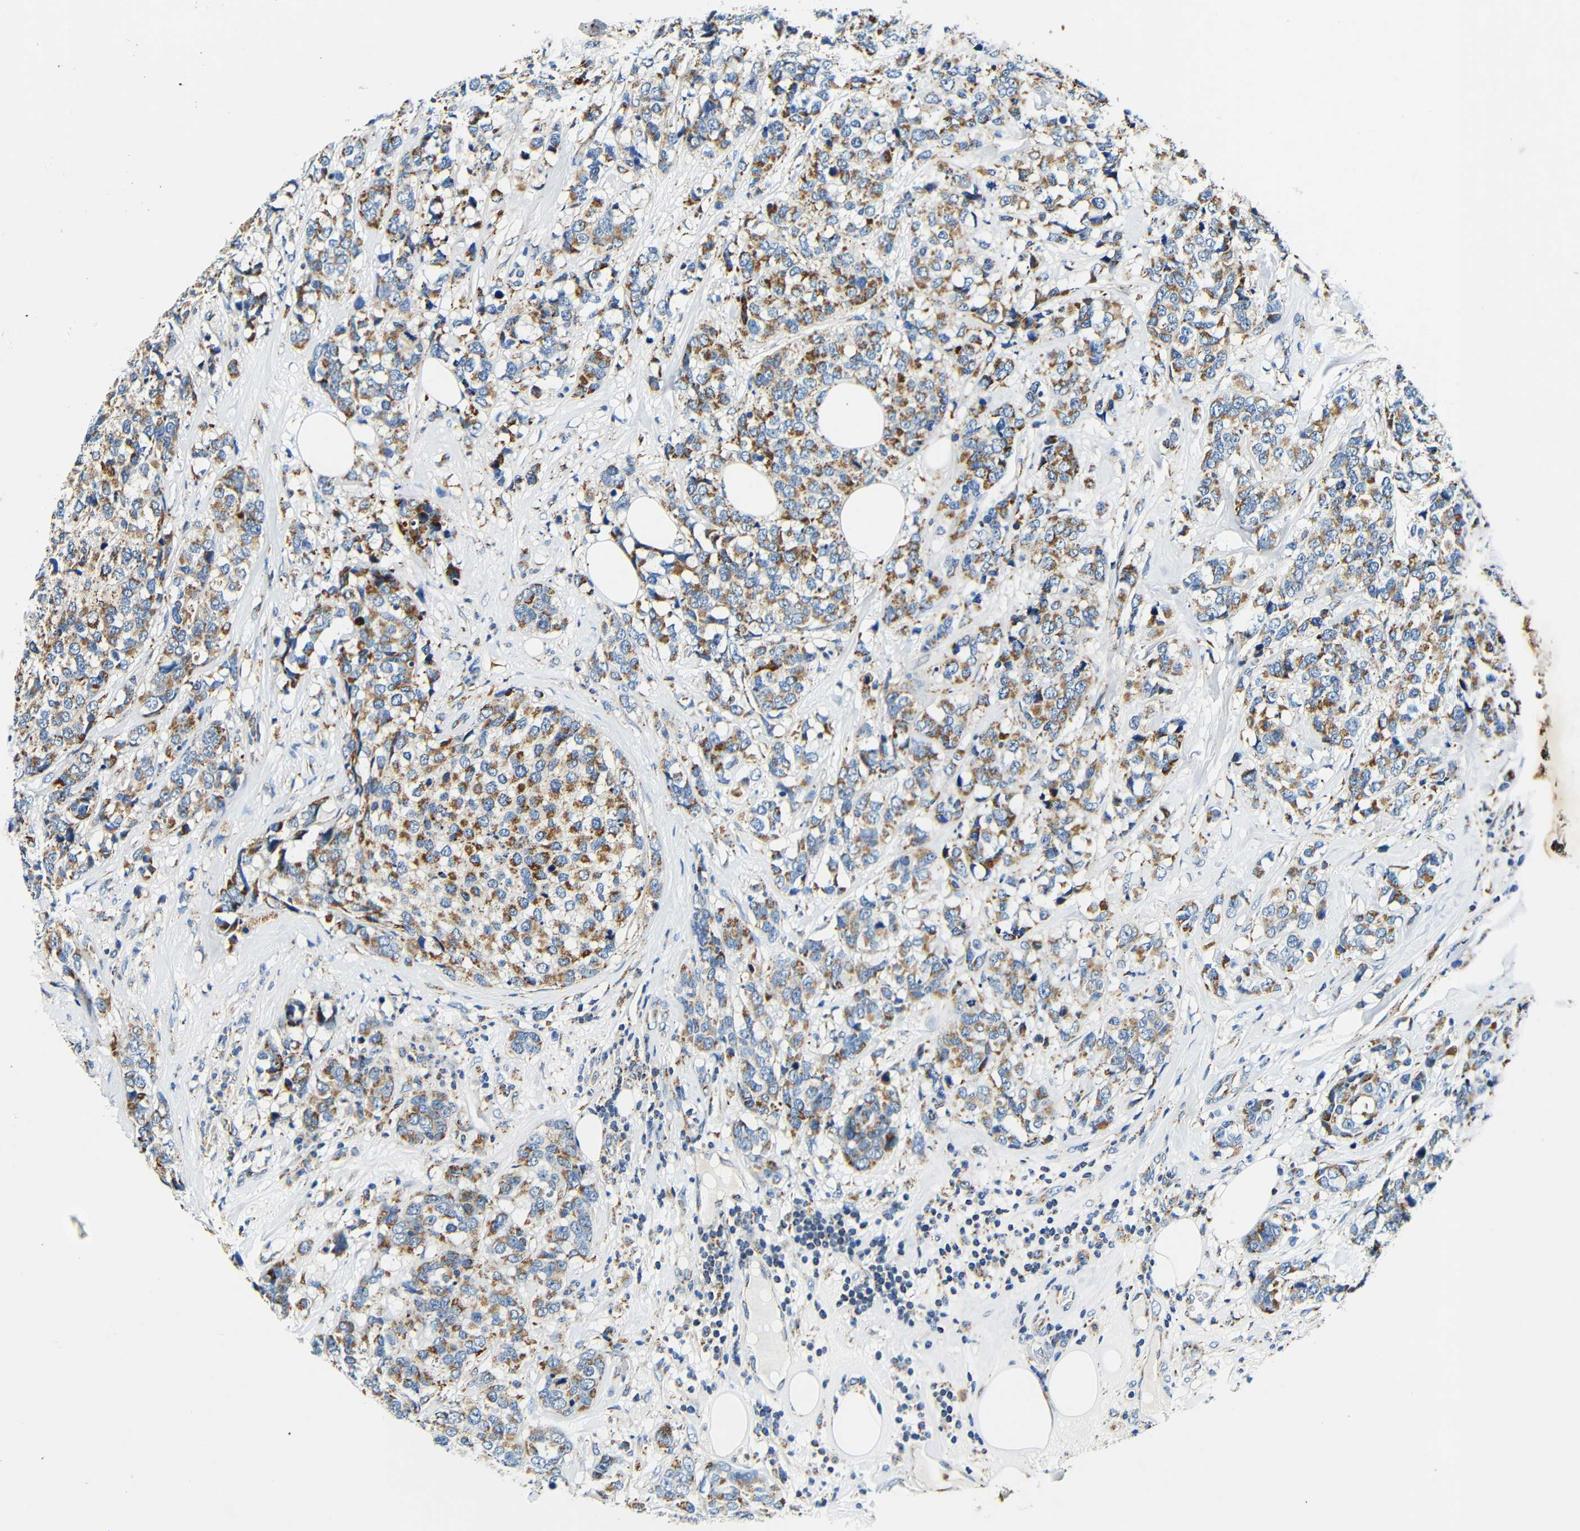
{"staining": {"intensity": "moderate", "quantity": "25%-75%", "location": "cytoplasmic/membranous"}, "tissue": "breast cancer", "cell_type": "Tumor cells", "image_type": "cancer", "snomed": [{"axis": "morphology", "description": "Duct carcinoma"}, {"axis": "topography", "description": "Breast"}], "caption": "This is a photomicrograph of IHC staining of breast infiltrating ductal carcinoma, which shows moderate expression in the cytoplasmic/membranous of tumor cells.", "gene": "GALNT18", "patient": {"sex": "female", "age": 68}}